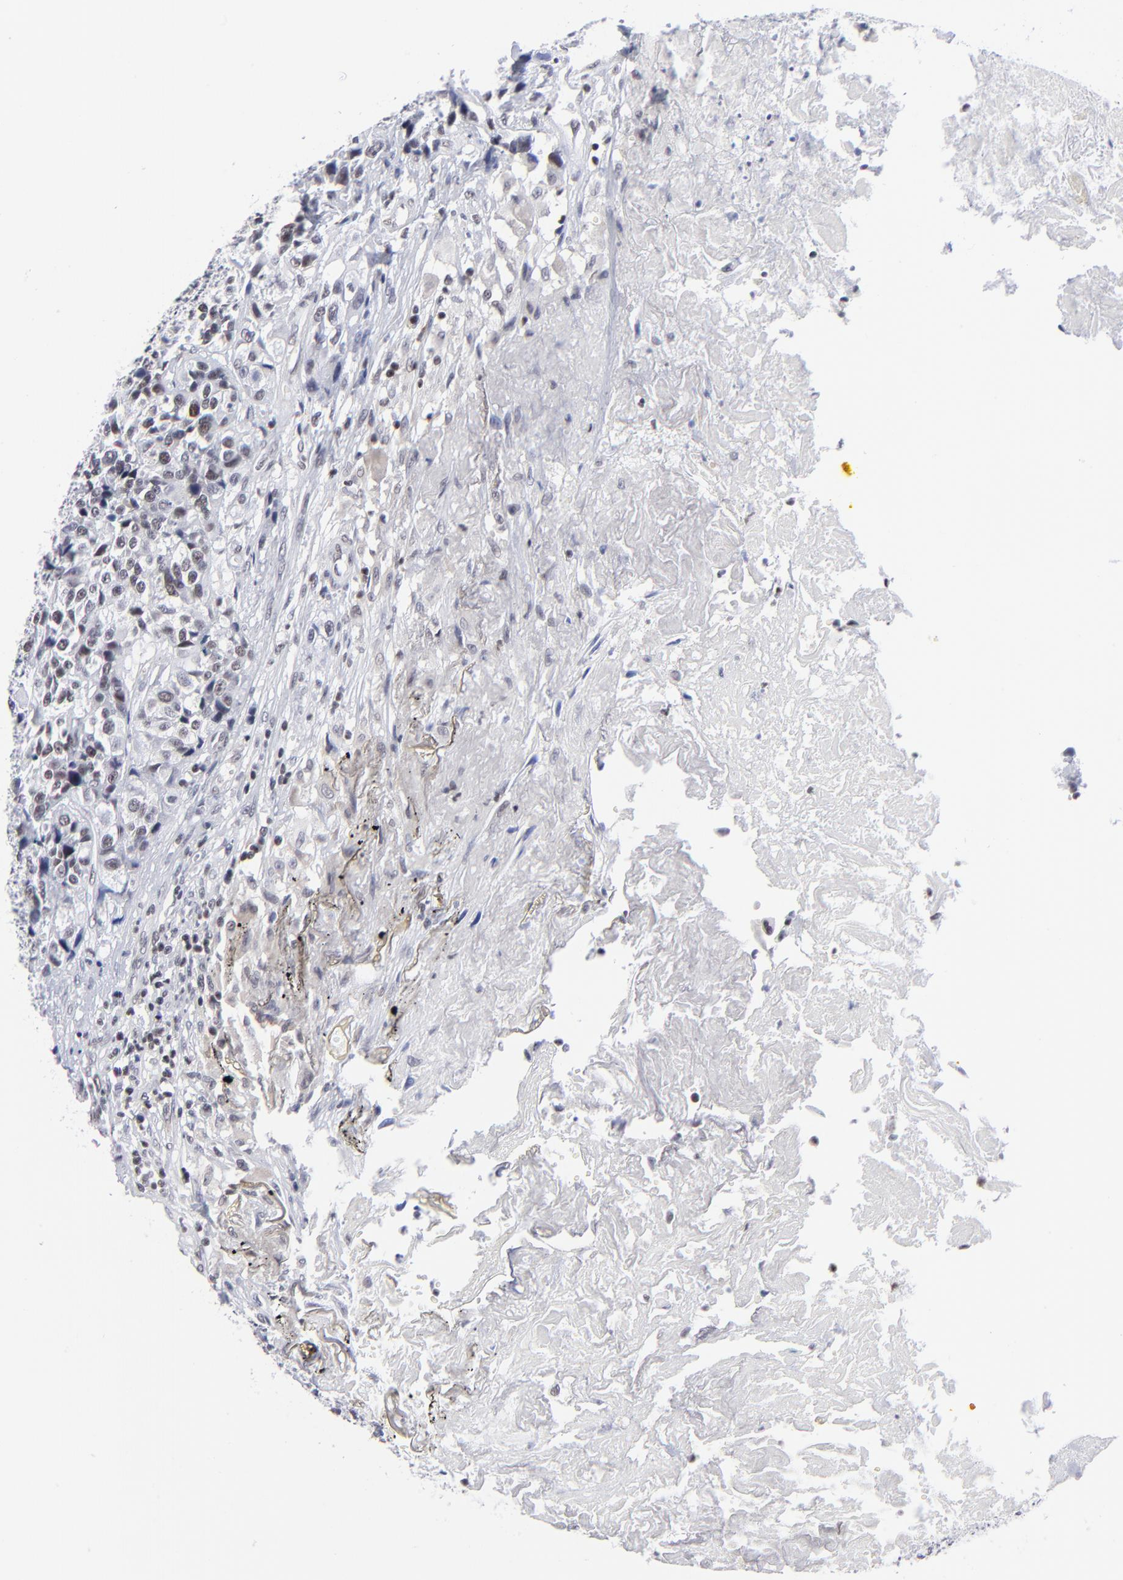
{"staining": {"intensity": "weak", "quantity": "25%-75%", "location": "nuclear"}, "tissue": "urothelial cancer", "cell_type": "Tumor cells", "image_type": "cancer", "snomed": [{"axis": "morphology", "description": "Urothelial carcinoma, High grade"}, {"axis": "topography", "description": "Urinary bladder"}], "caption": "Tumor cells show low levels of weak nuclear expression in approximately 25%-75% of cells in high-grade urothelial carcinoma.", "gene": "SP2", "patient": {"sex": "female", "age": 81}}